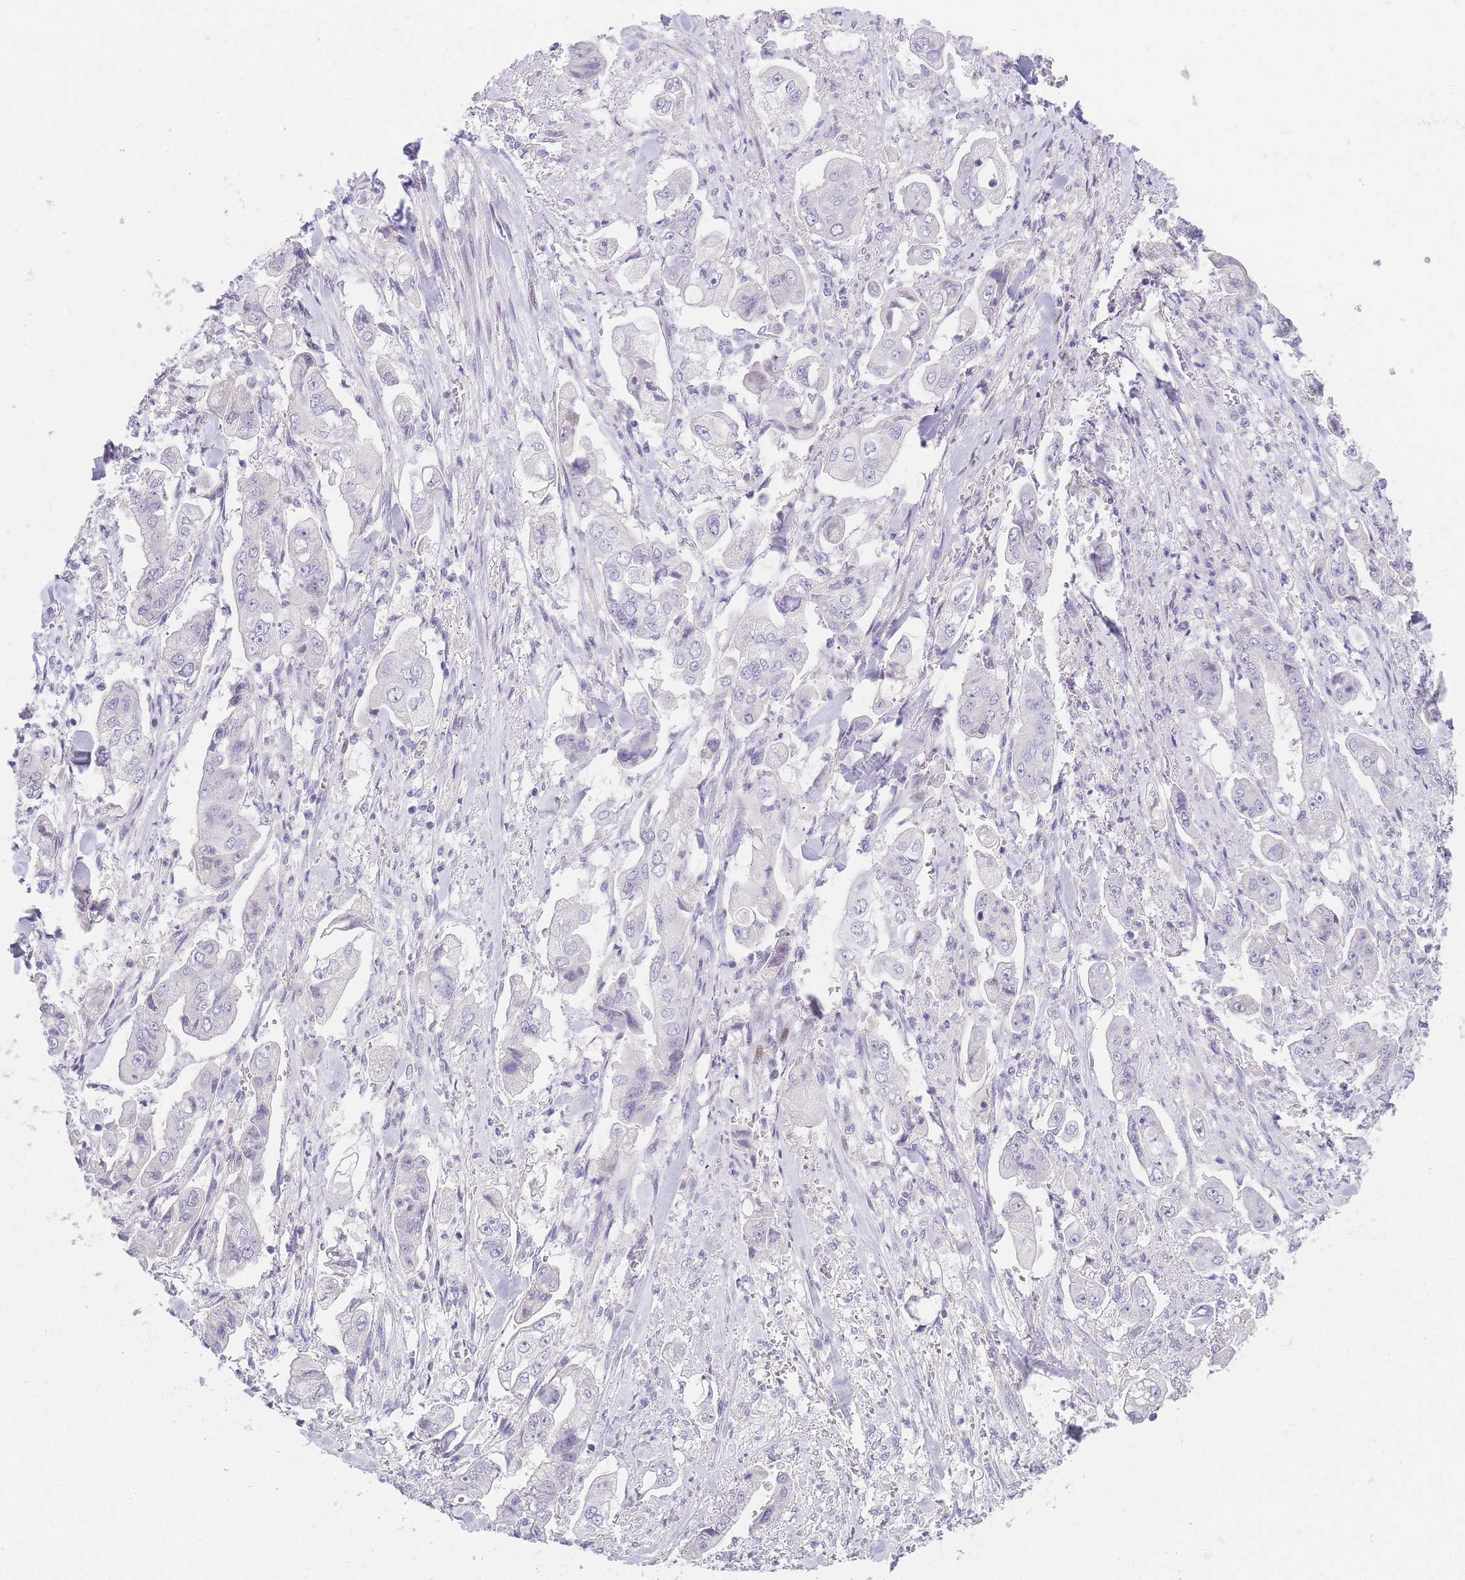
{"staining": {"intensity": "negative", "quantity": "none", "location": "none"}, "tissue": "stomach cancer", "cell_type": "Tumor cells", "image_type": "cancer", "snomed": [{"axis": "morphology", "description": "Adenocarcinoma, NOS"}, {"axis": "topography", "description": "Stomach"}], "caption": "This micrograph is of adenocarcinoma (stomach) stained with immunohistochemistry (IHC) to label a protein in brown with the nuclei are counter-stained blue. There is no positivity in tumor cells.", "gene": "SHCBP1", "patient": {"sex": "male", "age": 62}}